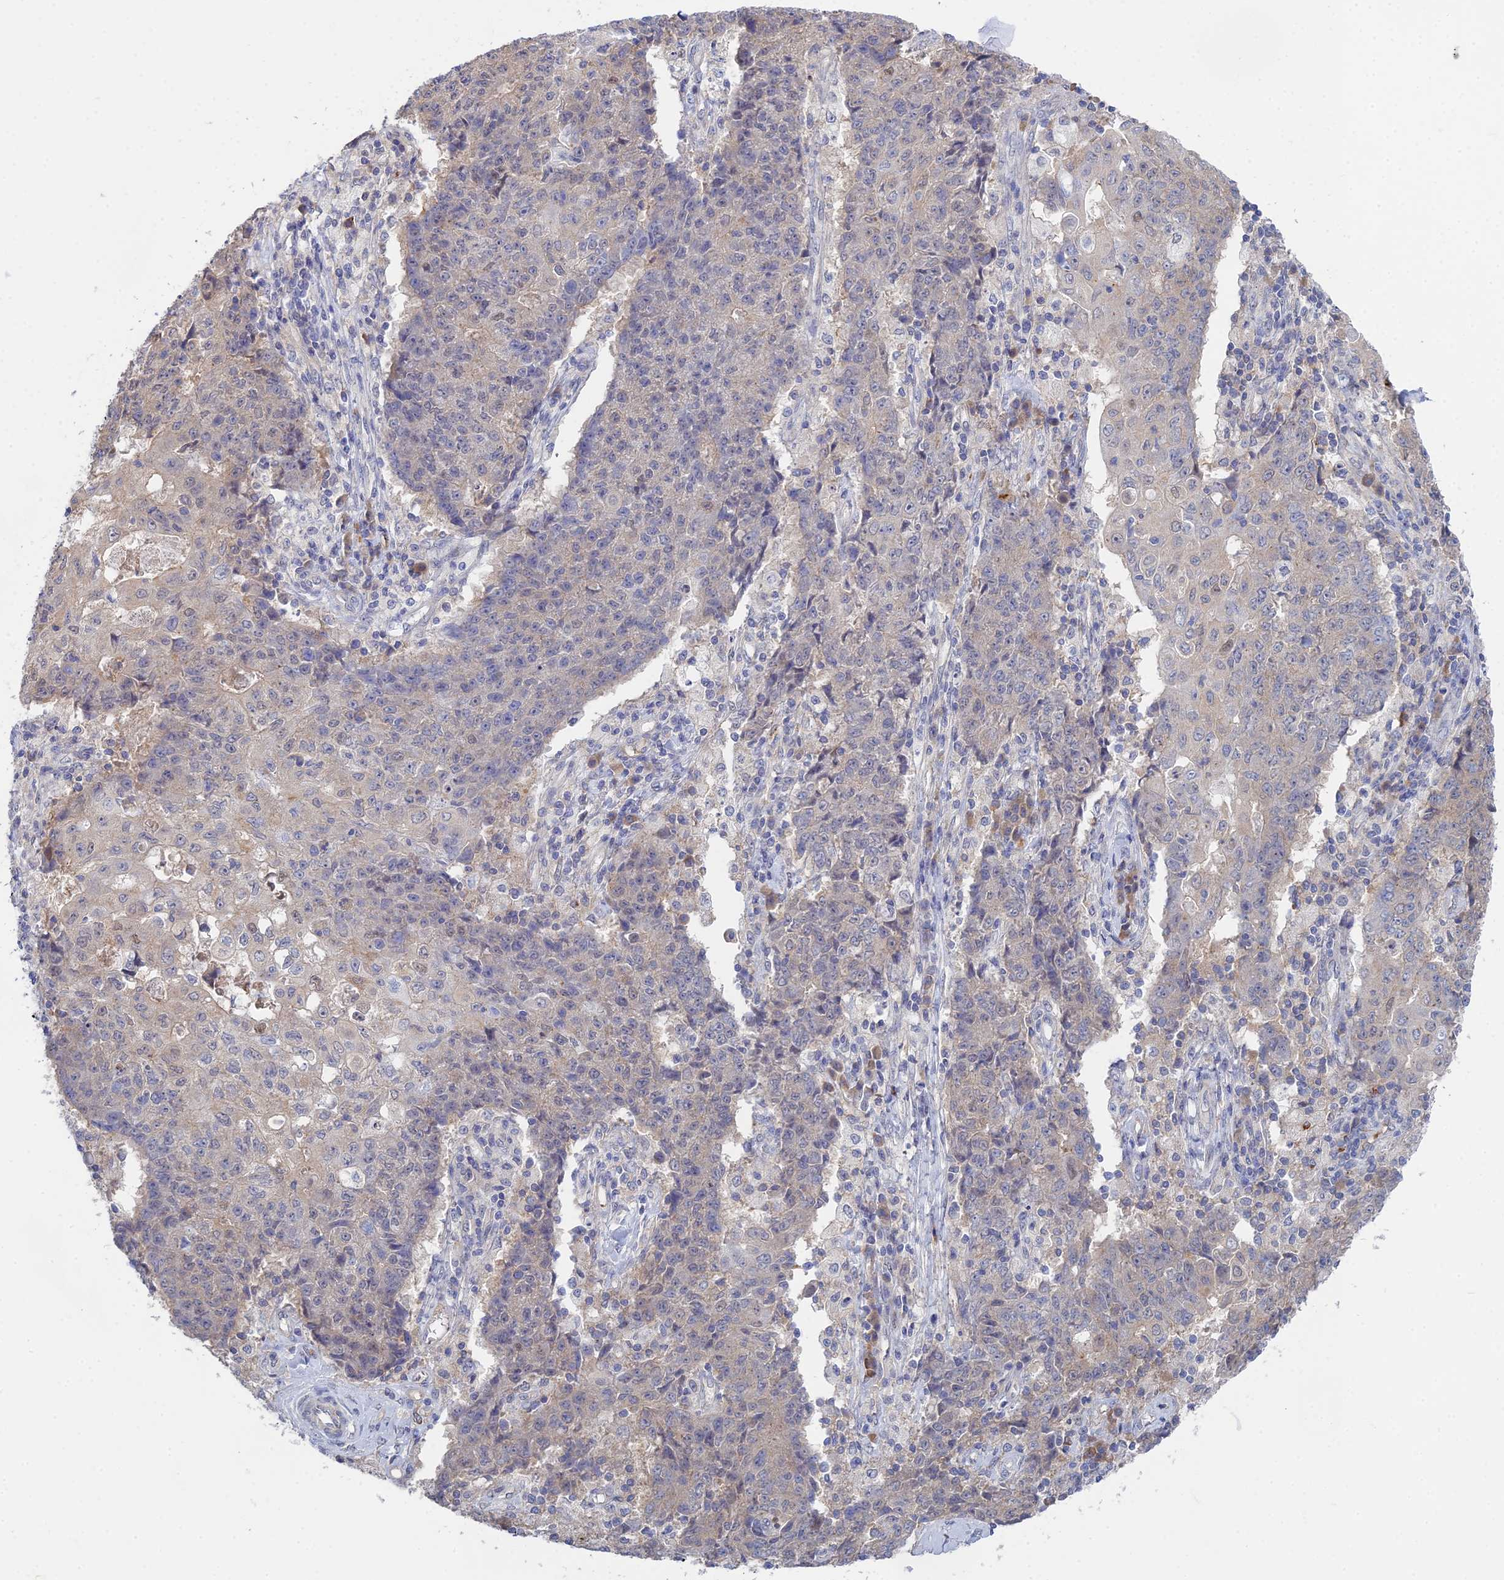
{"staining": {"intensity": "negative", "quantity": "none", "location": "none"}, "tissue": "ovarian cancer", "cell_type": "Tumor cells", "image_type": "cancer", "snomed": [{"axis": "morphology", "description": "Carcinoma, endometroid"}, {"axis": "topography", "description": "Ovary"}], "caption": "Ovarian cancer was stained to show a protein in brown. There is no significant positivity in tumor cells.", "gene": "DNAH14", "patient": {"sex": "female", "age": 42}}